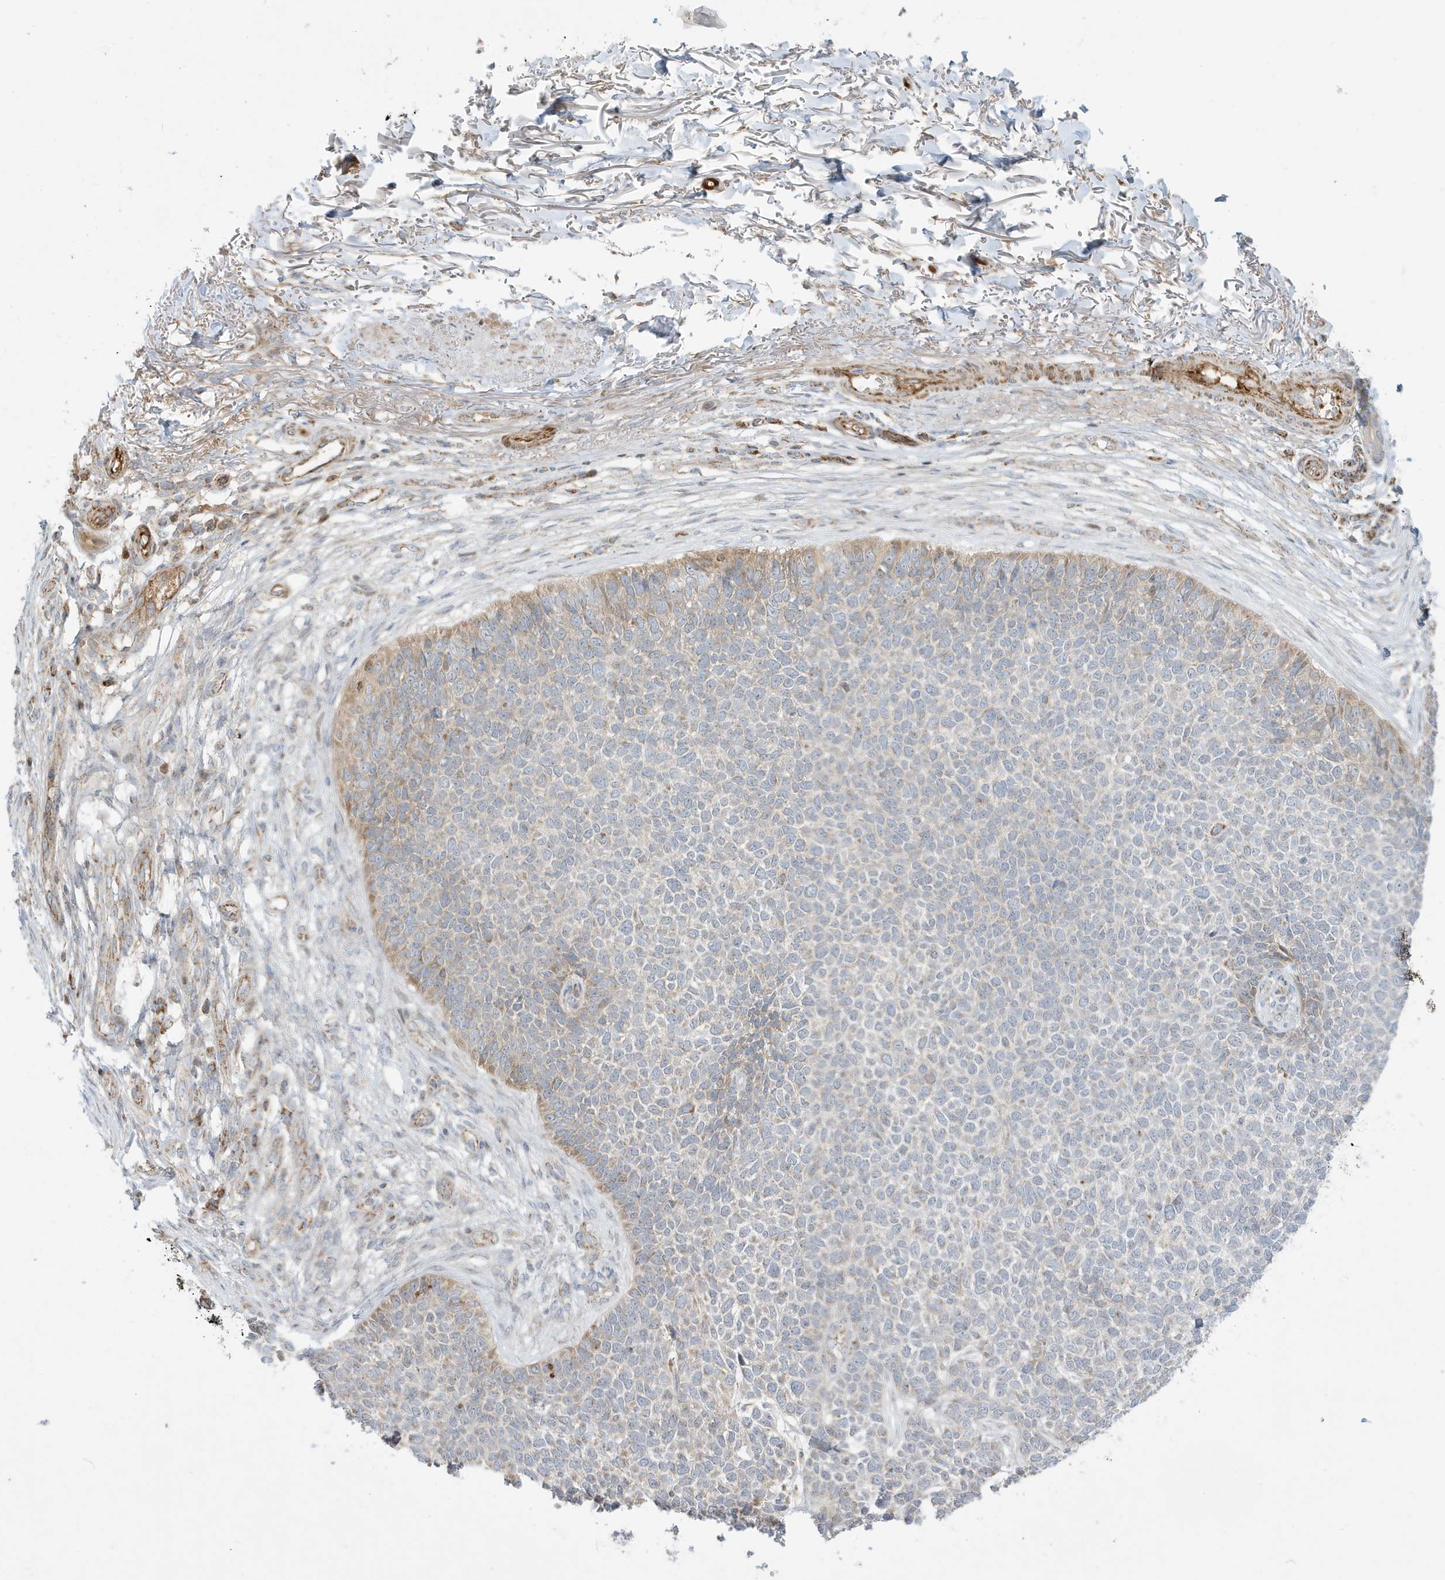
{"staining": {"intensity": "weak", "quantity": "<25%", "location": "cytoplasmic/membranous"}, "tissue": "skin cancer", "cell_type": "Tumor cells", "image_type": "cancer", "snomed": [{"axis": "morphology", "description": "Basal cell carcinoma"}, {"axis": "topography", "description": "Skin"}], "caption": "Tumor cells are negative for brown protein staining in basal cell carcinoma (skin).", "gene": "IFT57", "patient": {"sex": "female", "age": 84}}